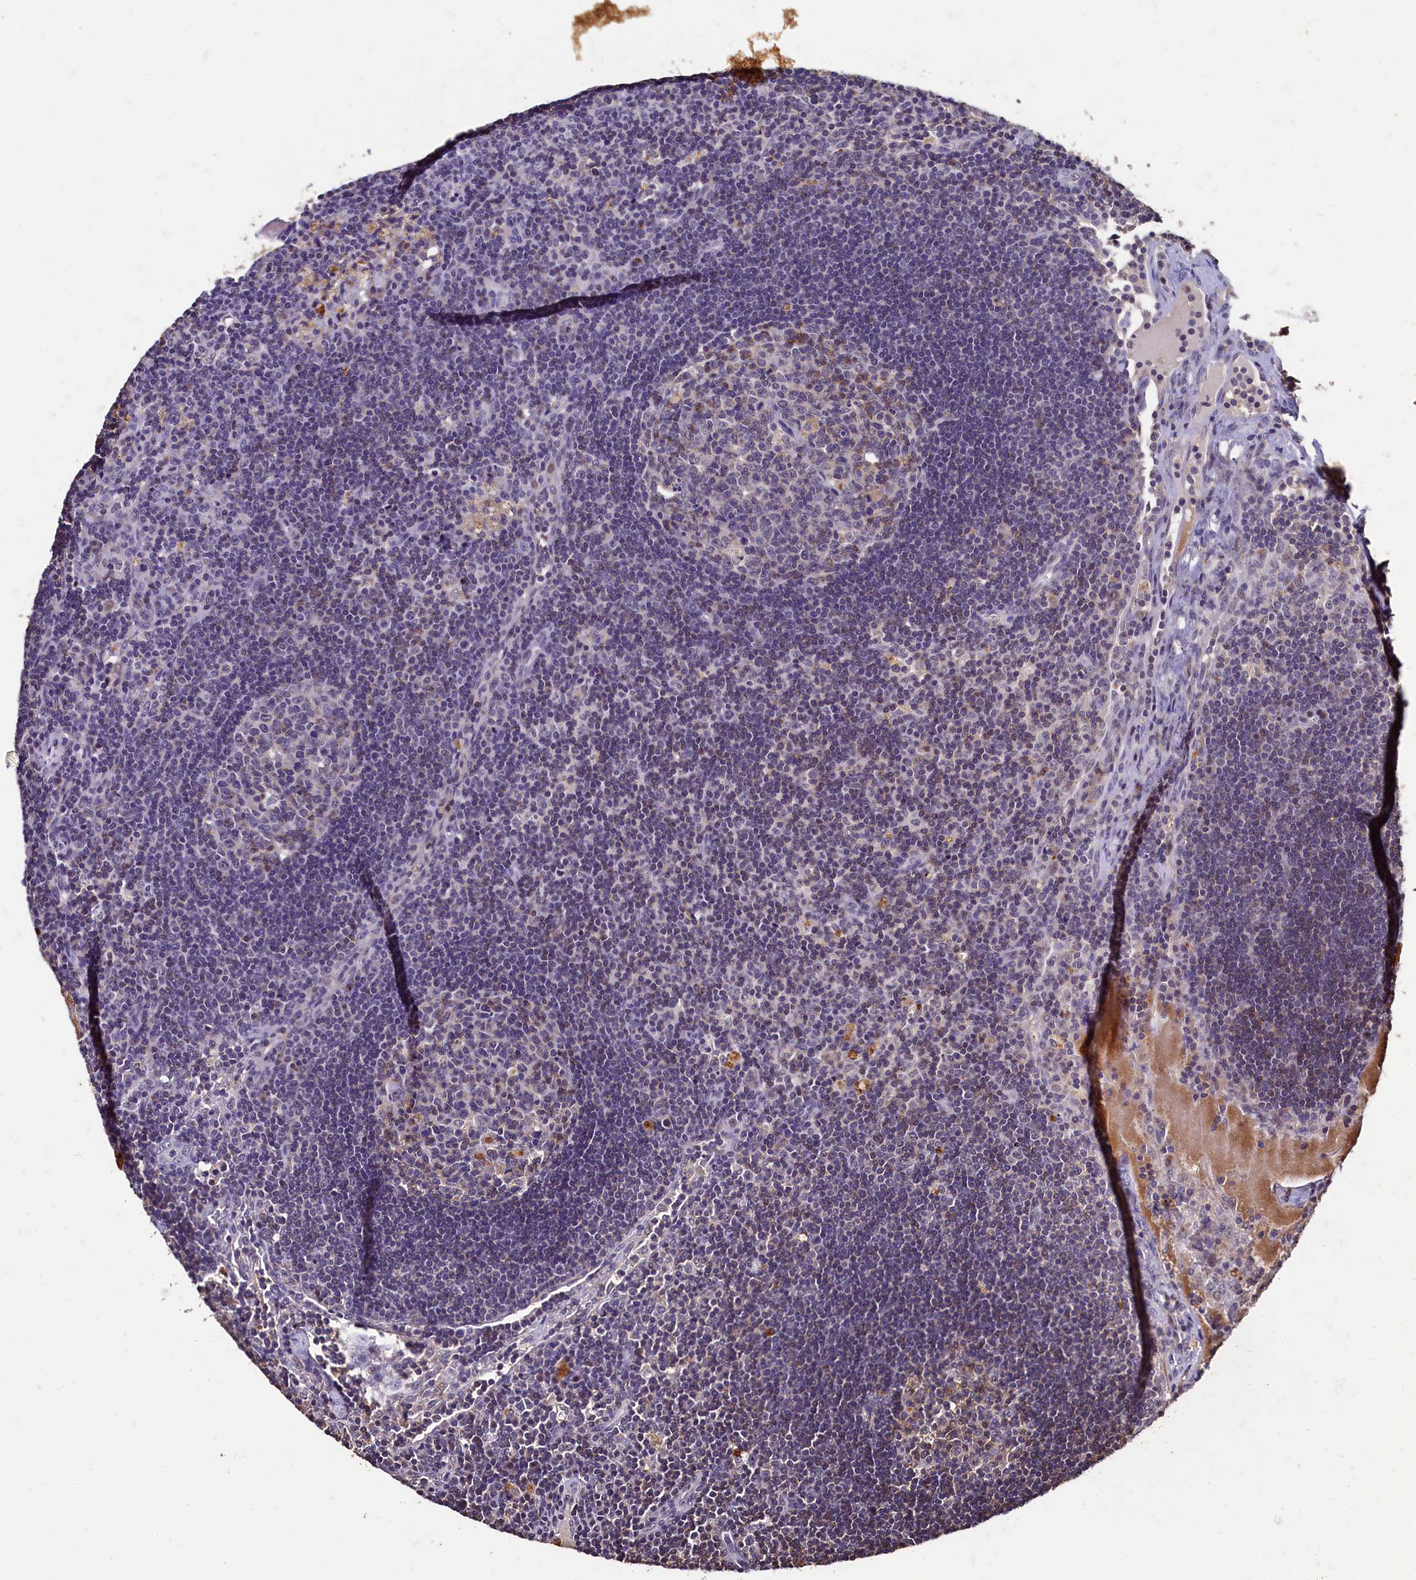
{"staining": {"intensity": "weak", "quantity": "<25%", "location": "cytoplasmic/membranous"}, "tissue": "lymph node", "cell_type": "Germinal center cells", "image_type": "normal", "snomed": [{"axis": "morphology", "description": "Normal tissue, NOS"}, {"axis": "topography", "description": "Lymph node"}], "caption": "Immunohistochemistry (IHC) photomicrograph of unremarkable lymph node: human lymph node stained with DAB (3,3'-diaminobenzidine) displays no significant protein positivity in germinal center cells. The staining is performed using DAB brown chromogen with nuclei counter-stained in using hematoxylin.", "gene": "CSTPP1", "patient": {"sex": "male", "age": 58}}